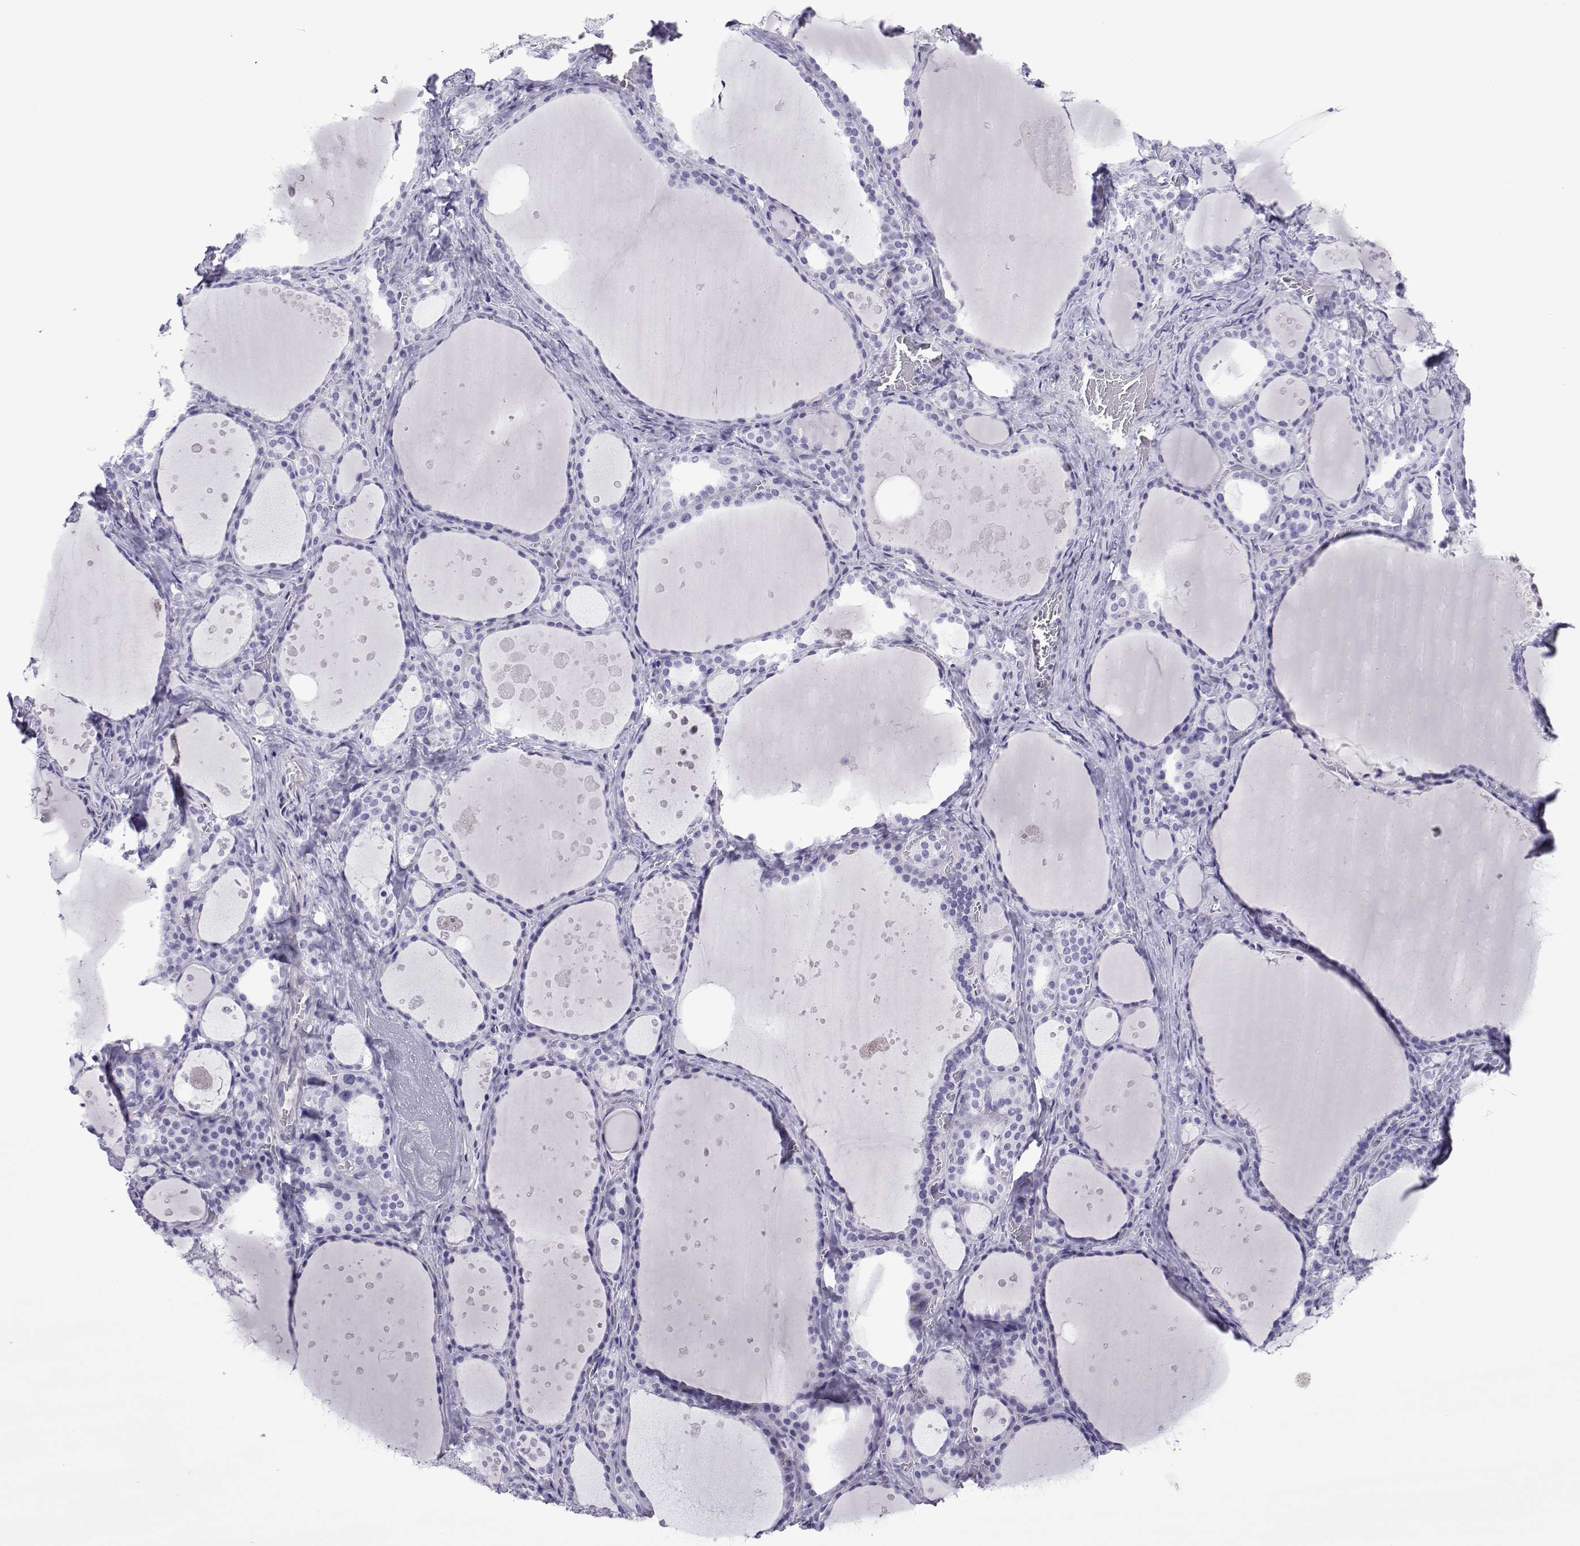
{"staining": {"intensity": "negative", "quantity": "none", "location": "none"}, "tissue": "thyroid gland", "cell_type": "Glandular cells", "image_type": "normal", "snomed": [{"axis": "morphology", "description": "Normal tissue, NOS"}, {"axis": "topography", "description": "Thyroid gland"}], "caption": "This photomicrograph is of unremarkable thyroid gland stained with immunohistochemistry (IHC) to label a protein in brown with the nuclei are counter-stained blue. There is no staining in glandular cells. Nuclei are stained in blue.", "gene": "SPANXA1", "patient": {"sex": "male", "age": 63}}